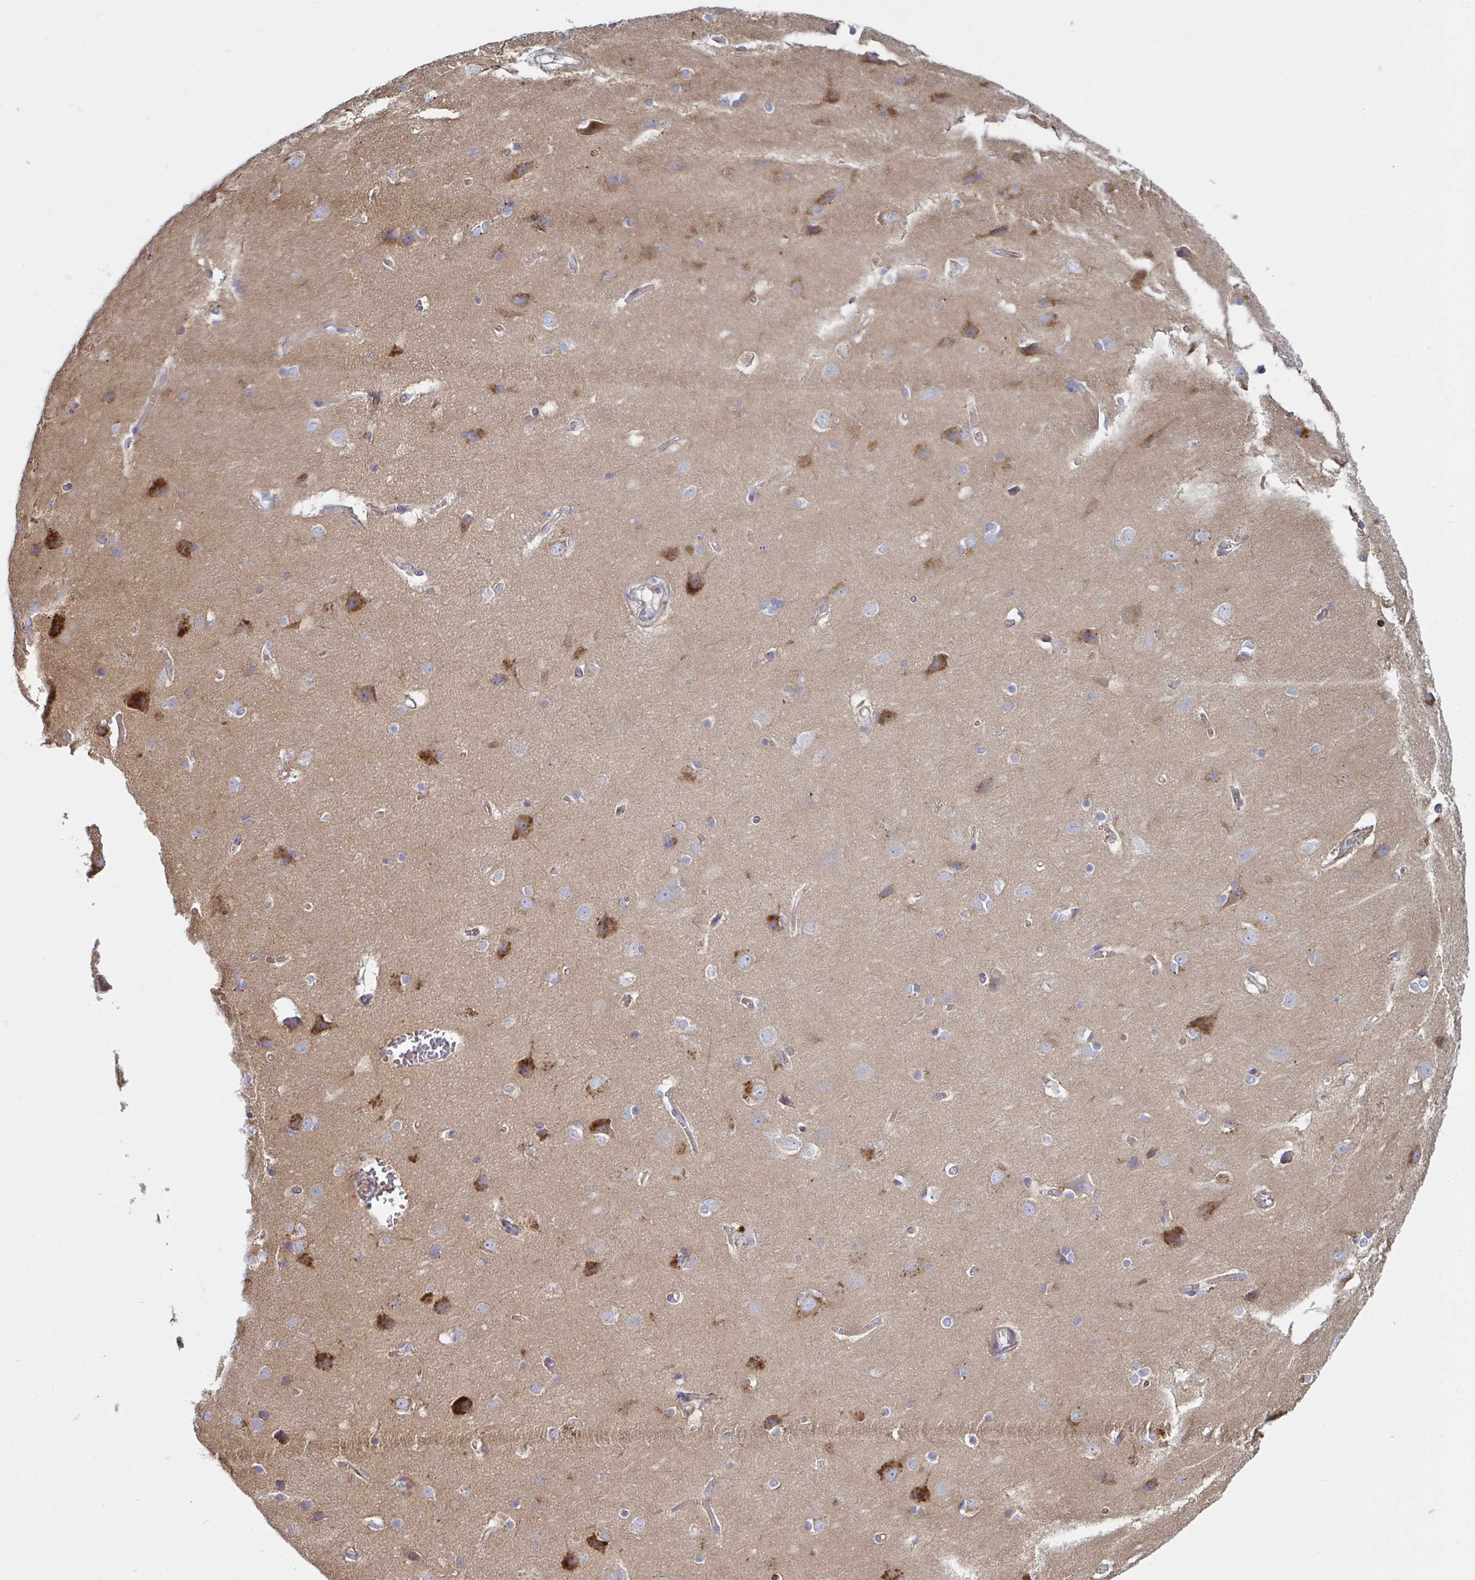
{"staining": {"intensity": "moderate", "quantity": "<25%", "location": "cytoplasmic/membranous"}, "tissue": "cerebral cortex", "cell_type": "Endothelial cells", "image_type": "normal", "snomed": [{"axis": "morphology", "description": "Normal tissue, NOS"}, {"axis": "topography", "description": "Cerebral cortex"}], "caption": "Moderate cytoplasmic/membranous staining is identified in approximately <25% of endothelial cells in unremarkable cerebral cortex. (Stains: DAB (3,3'-diaminobenzidine) in brown, nuclei in blue, Microscopy: brightfield microscopy at high magnification).", "gene": "SLC9A6", "patient": {"sex": "male", "age": 37}}